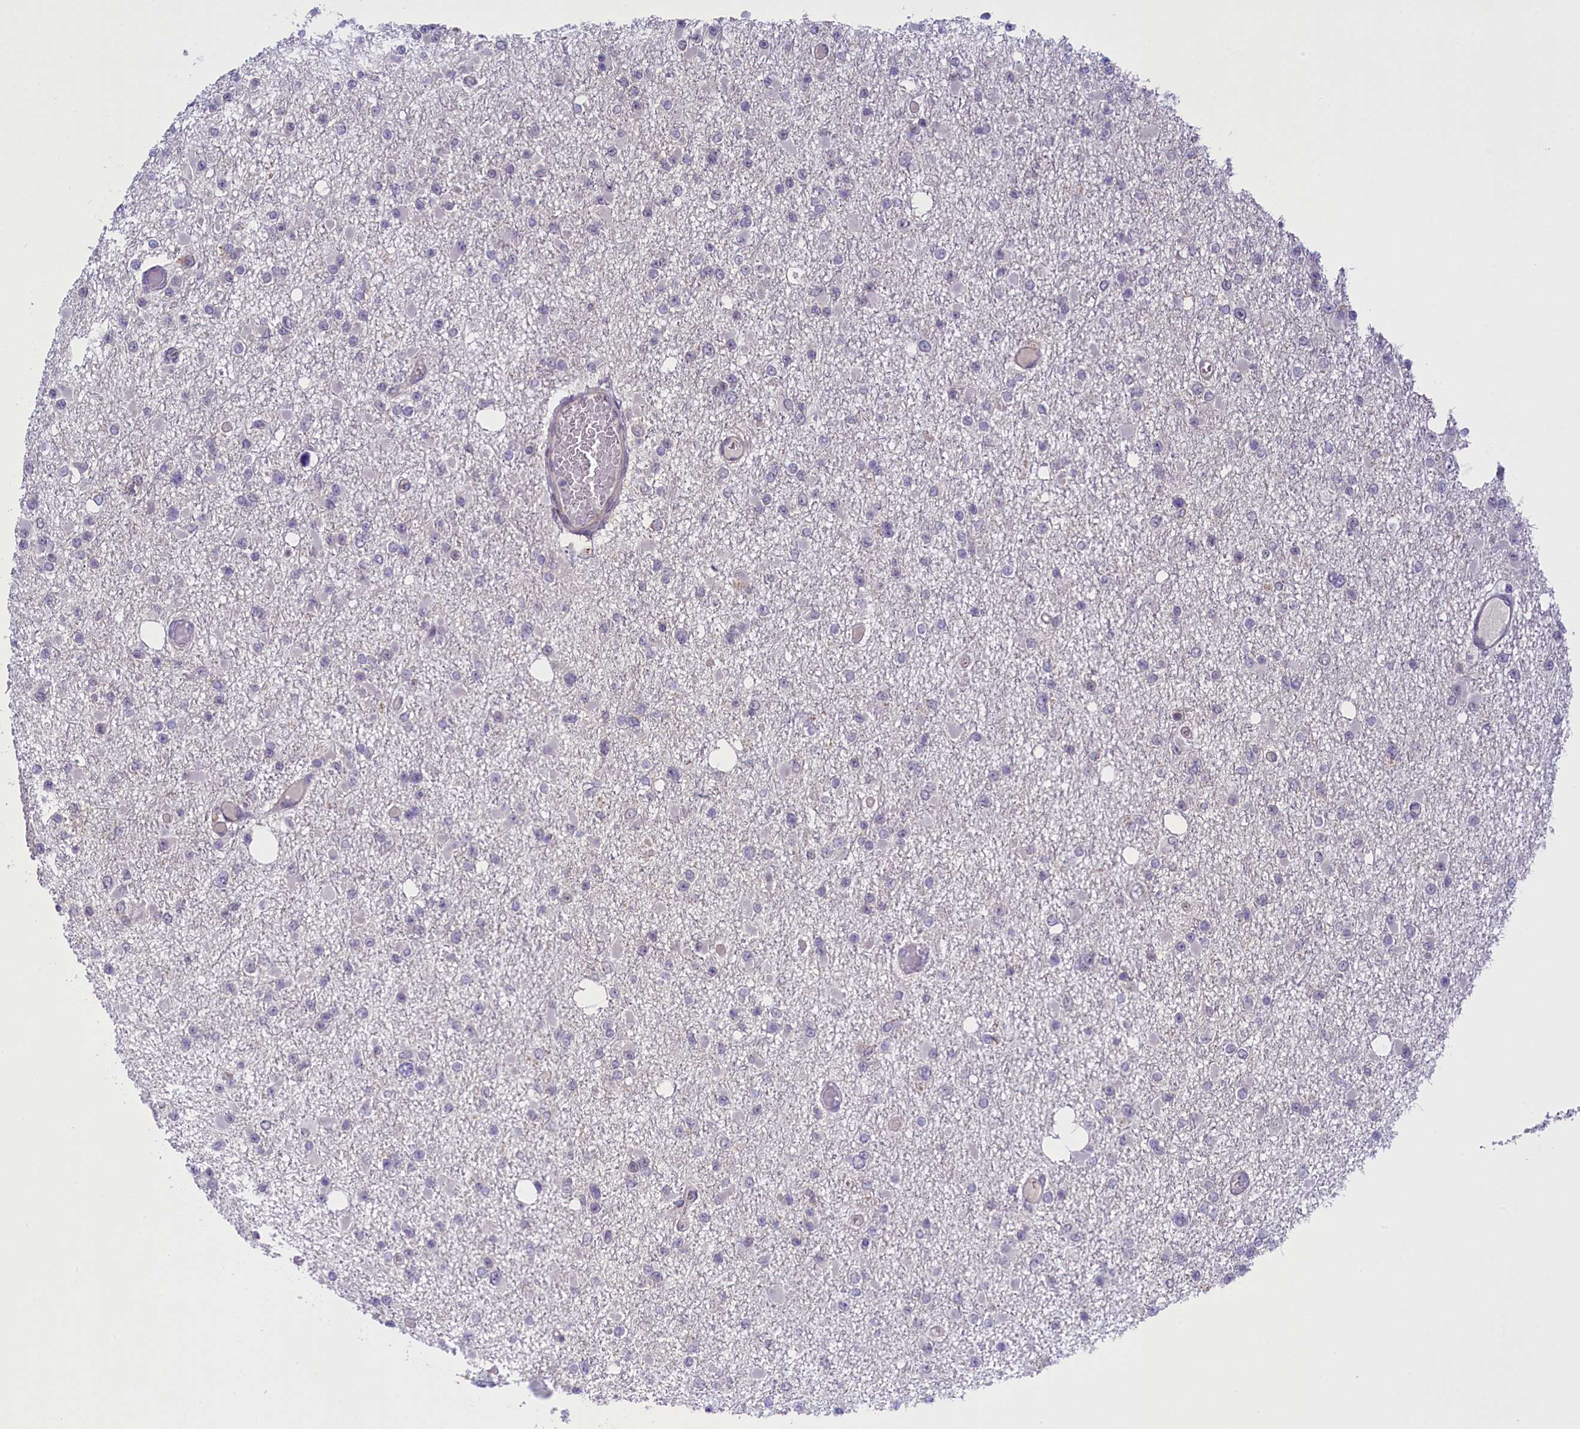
{"staining": {"intensity": "negative", "quantity": "none", "location": "none"}, "tissue": "glioma", "cell_type": "Tumor cells", "image_type": "cancer", "snomed": [{"axis": "morphology", "description": "Glioma, malignant, Low grade"}, {"axis": "topography", "description": "Brain"}], "caption": "Tumor cells are negative for brown protein staining in glioma.", "gene": "CCL23", "patient": {"sex": "female", "age": 22}}